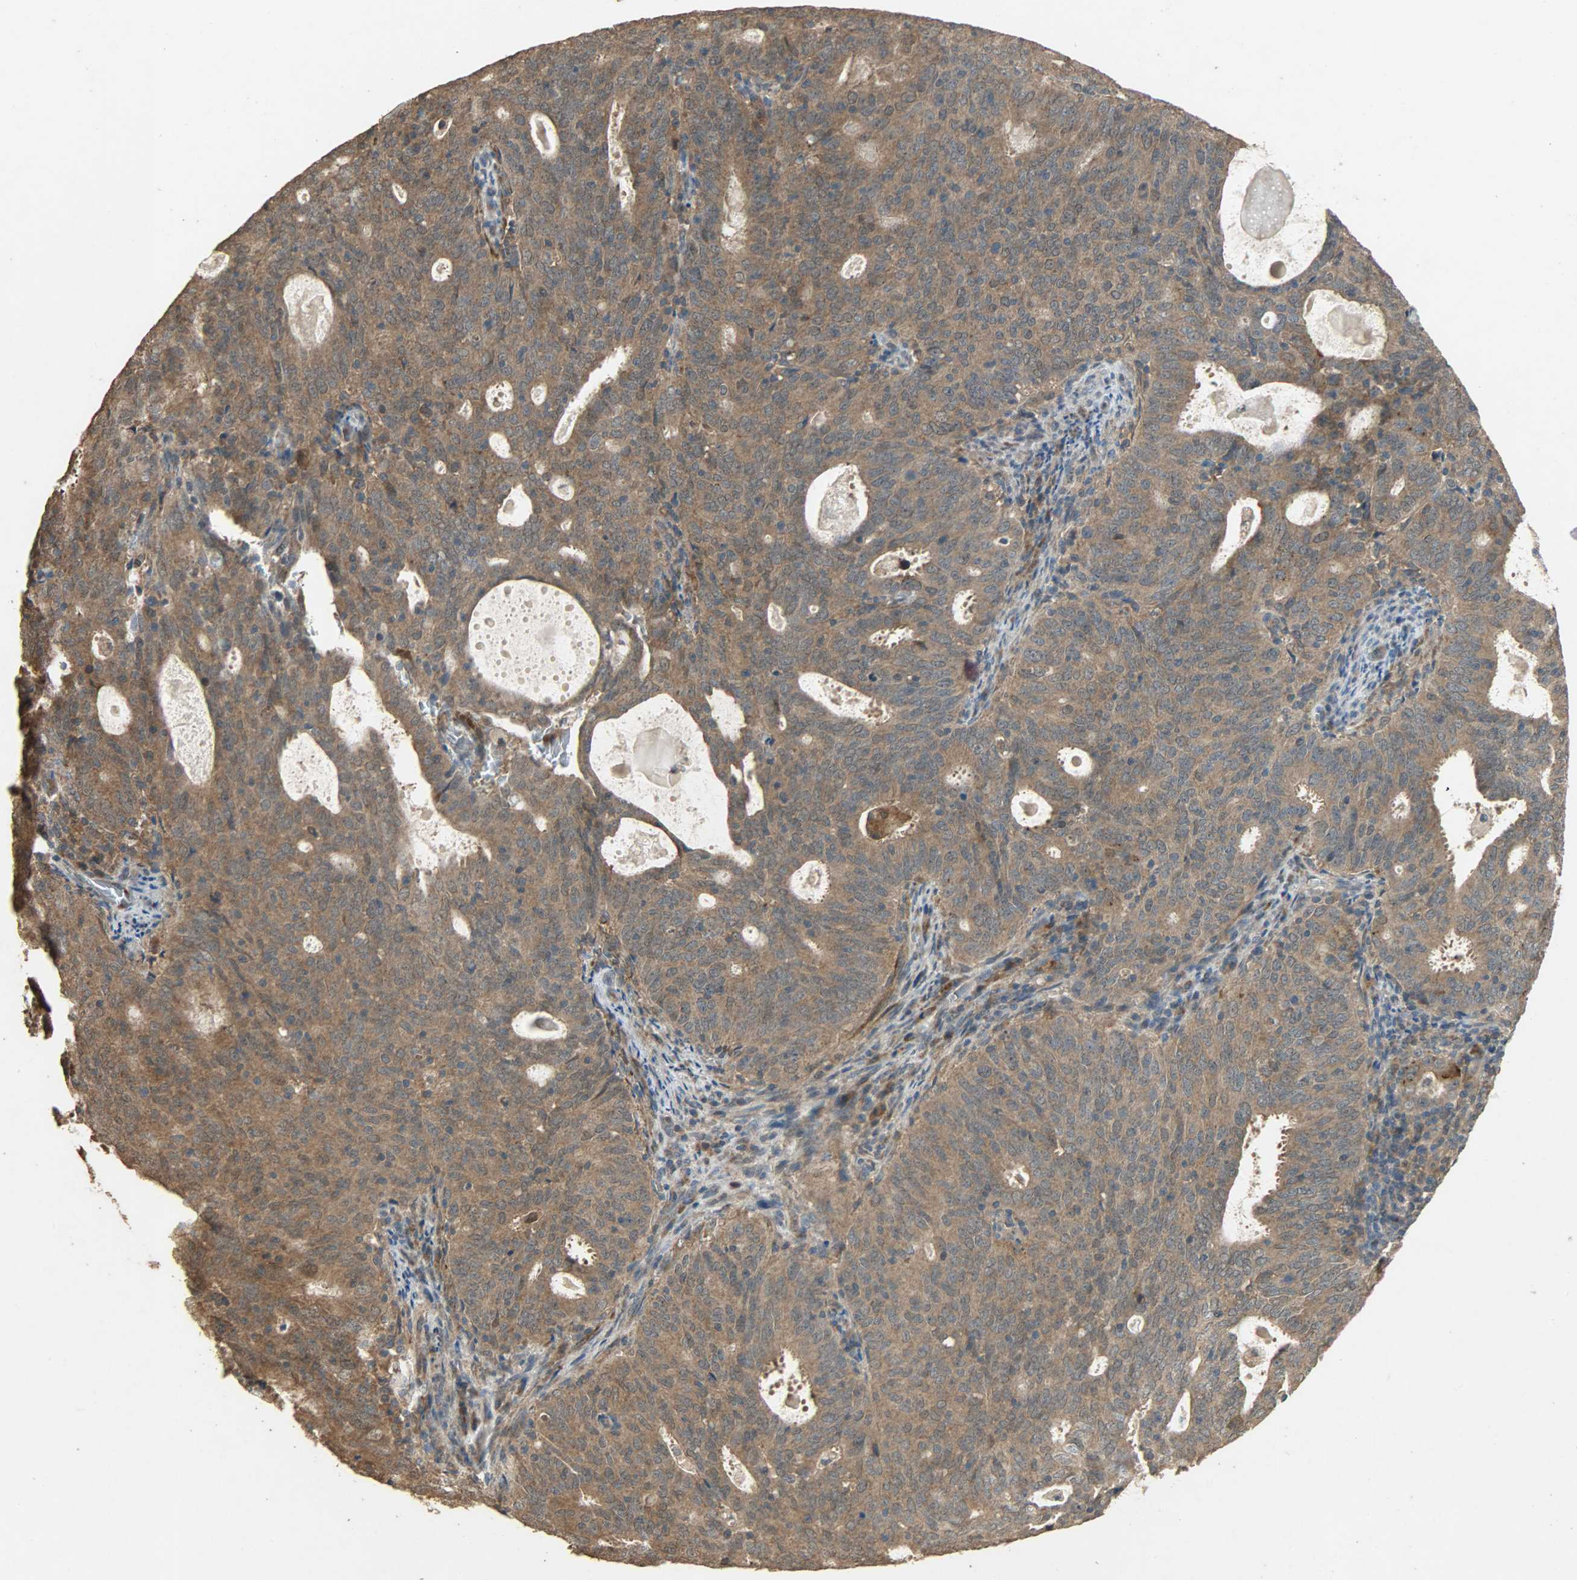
{"staining": {"intensity": "moderate", "quantity": ">75%", "location": "cytoplasmic/membranous"}, "tissue": "cervical cancer", "cell_type": "Tumor cells", "image_type": "cancer", "snomed": [{"axis": "morphology", "description": "Adenocarcinoma, NOS"}, {"axis": "topography", "description": "Cervix"}], "caption": "Adenocarcinoma (cervical) stained with DAB immunohistochemistry reveals medium levels of moderate cytoplasmic/membranous expression in about >75% of tumor cells. The staining is performed using DAB (3,3'-diaminobenzidine) brown chromogen to label protein expression. The nuclei are counter-stained blue using hematoxylin.", "gene": "CDKN2C", "patient": {"sex": "female", "age": 44}}